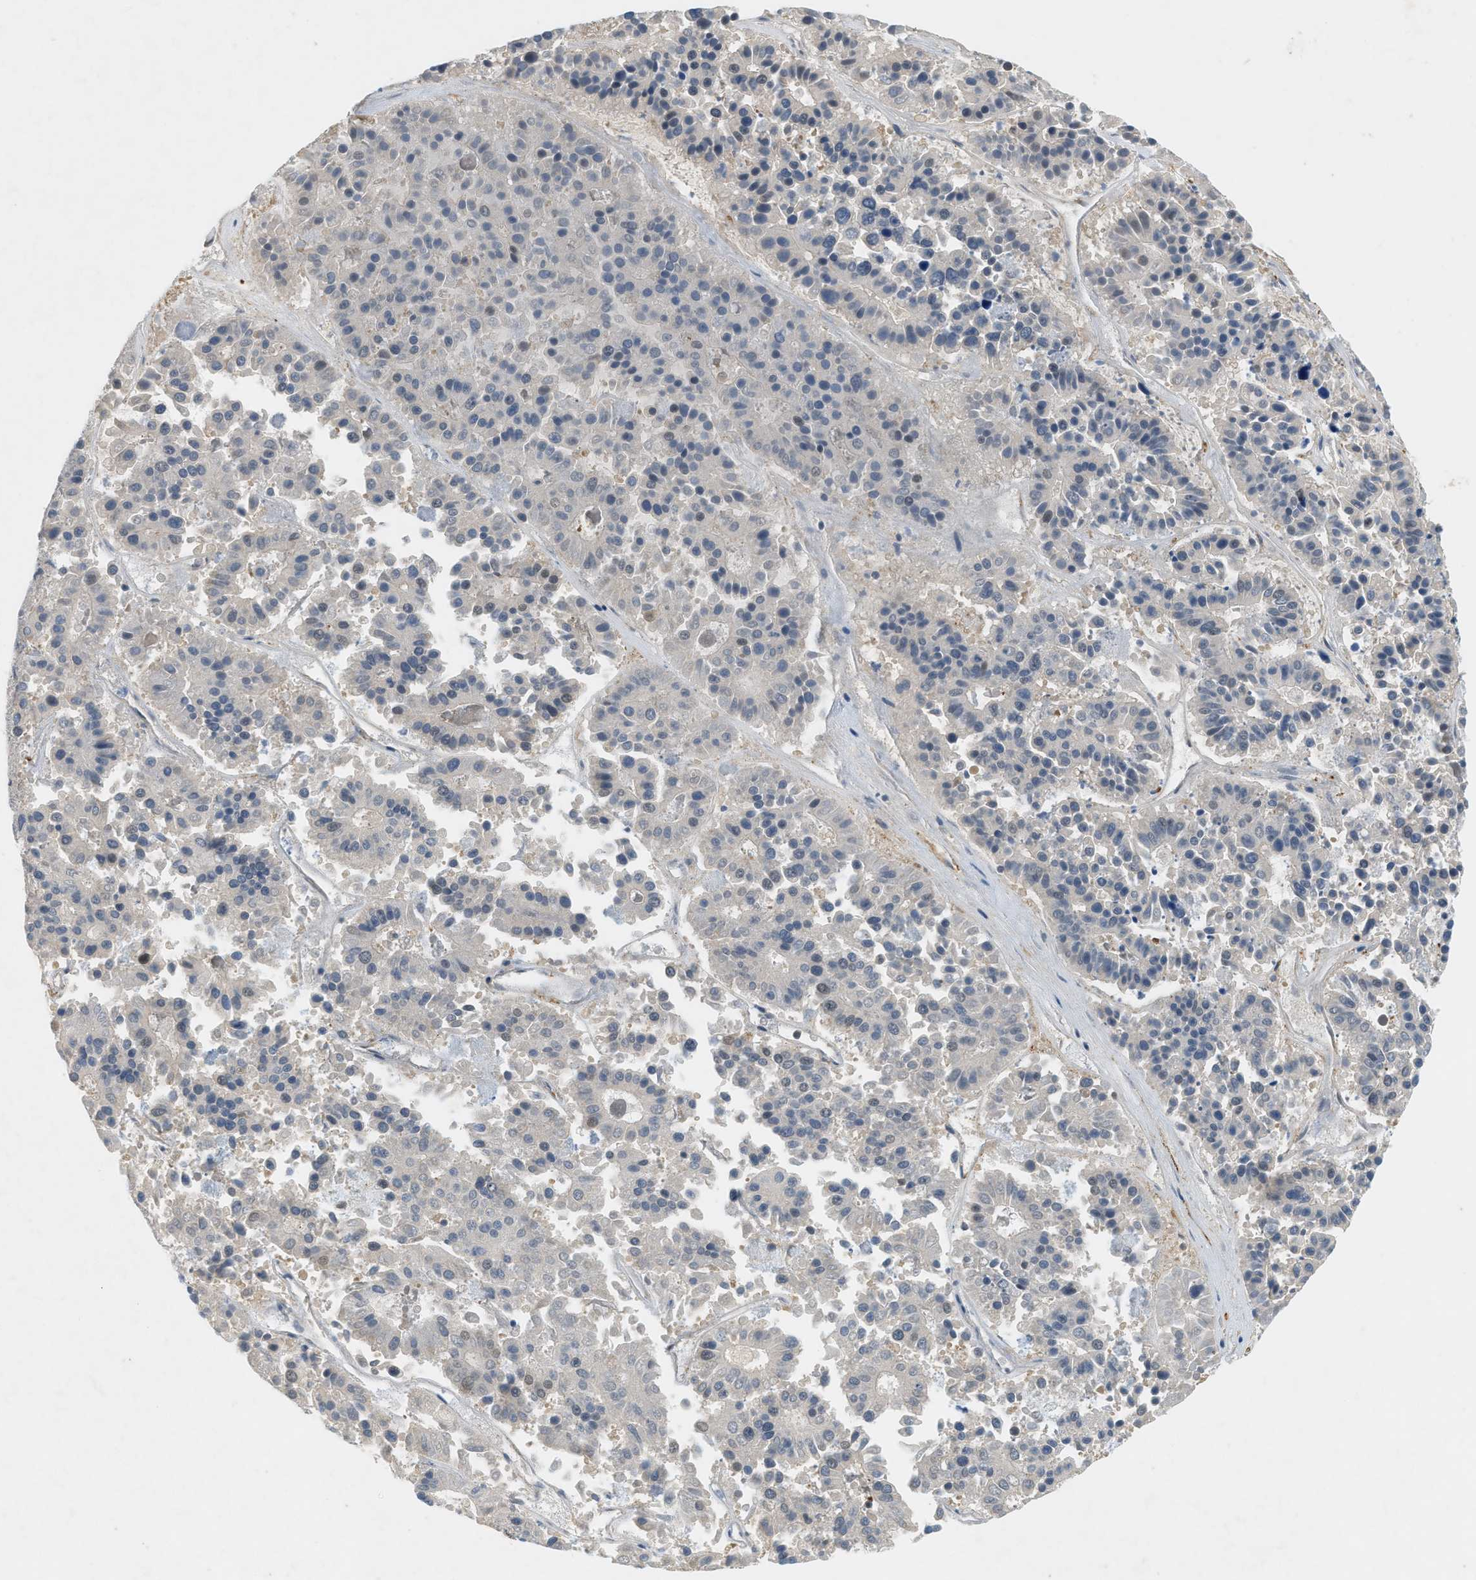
{"staining": {"intensity": "negative", "quantity": "none", "location": "none"}, "tissue": "pancreatic cancer", "cell_type": "Tumor cells", "image_type": "cancer", "snomed": [{"axis": "morphology", "description": "Adenocarcinoma, NOS"}, {"axis": "topography", "description": "Pancreas"}], "caption": "This is a photomicrograph of immunohistochemistry (IHC) staining of pancreatic adenocarcinoma, which shows no positivity in tumor cells. (DAB IHC with hematoxylin counter stain).", "gene": "PDCL3", "patient": {"sex": "male", "age": 50}}